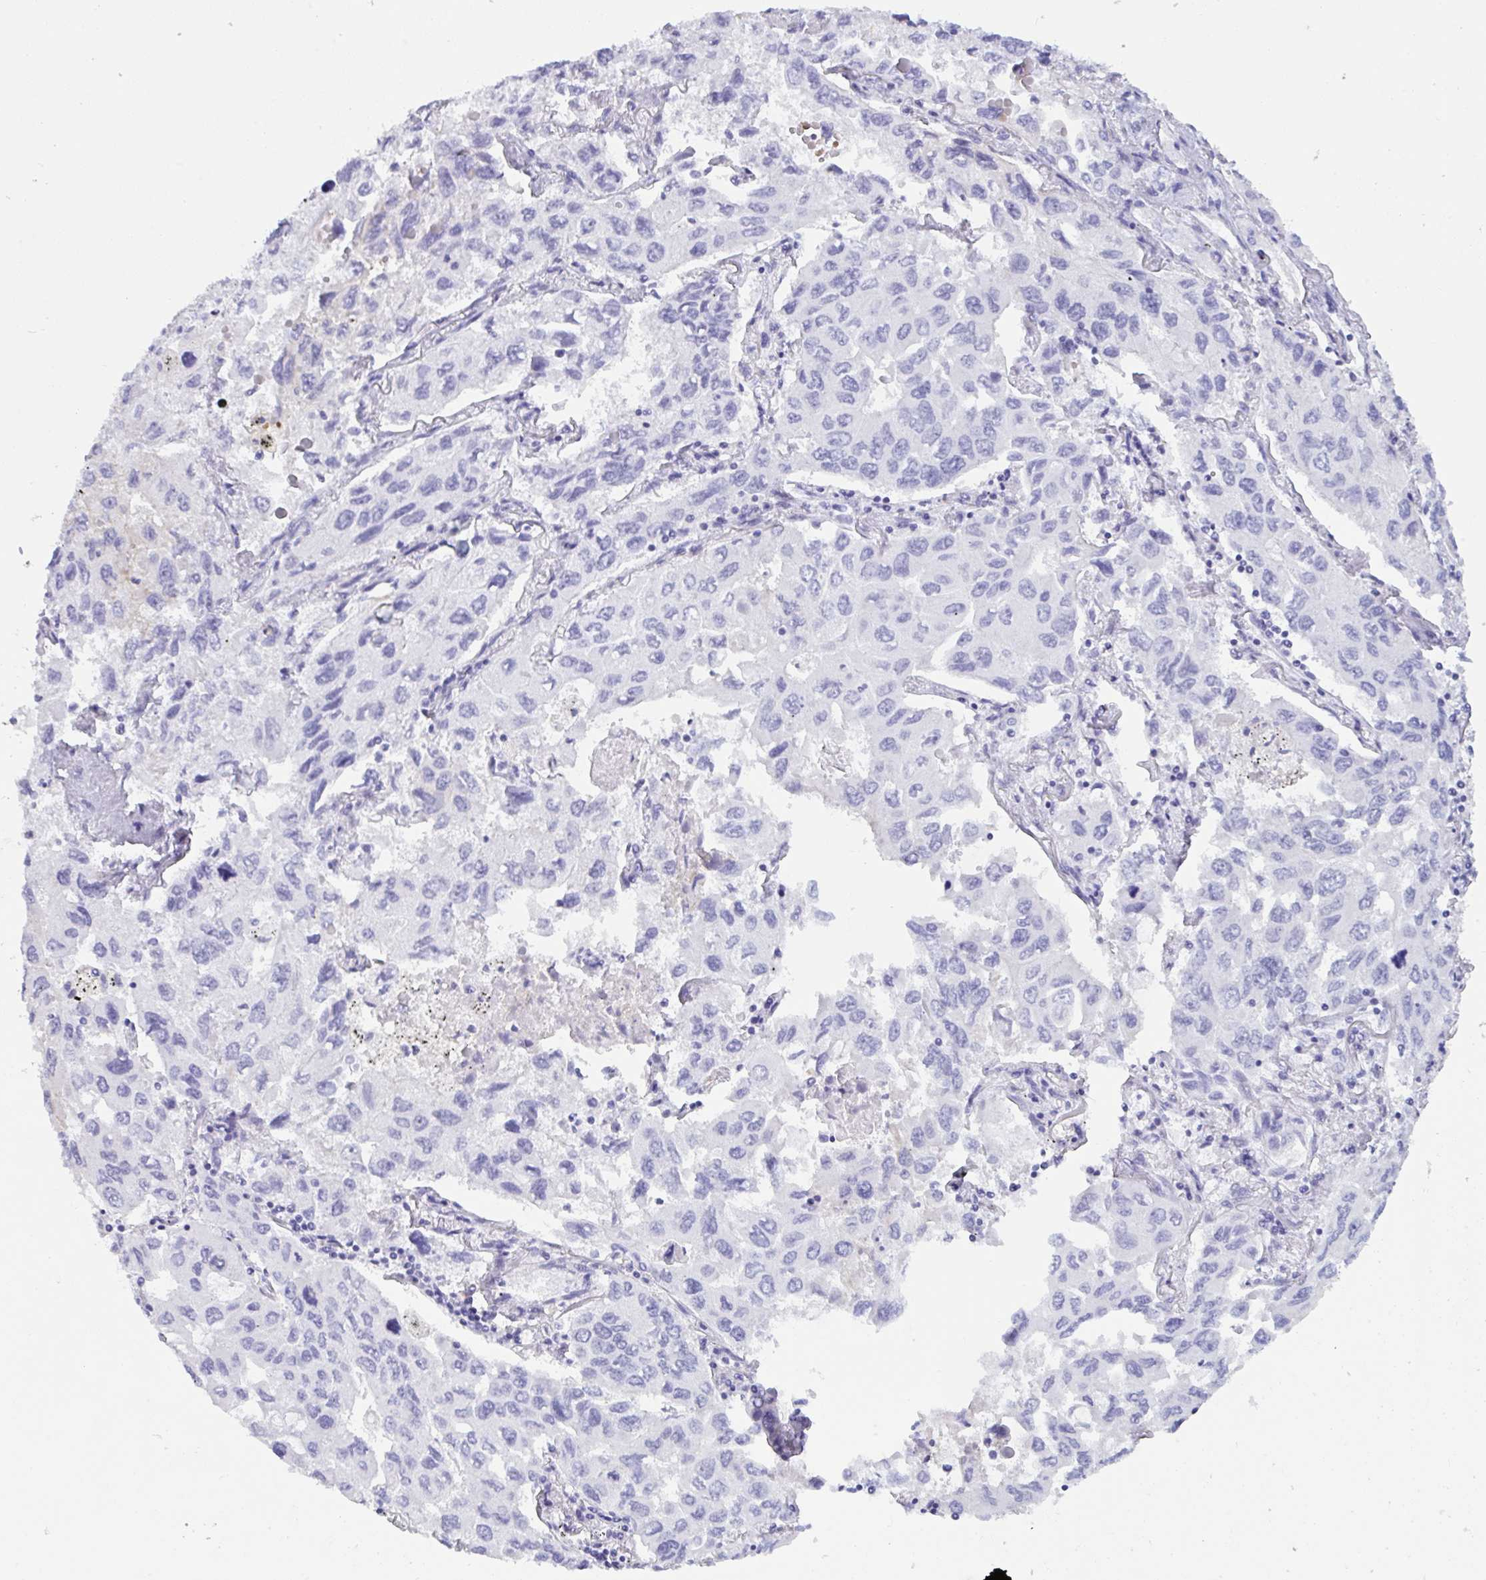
{"staining": {"intensity": "negative", "quantity": "none", "location": "none"}, "tissue": "lung cancer", "cell_type": "Tumor cells", "image_type": "cancer", "snomed": [{"axis": "morphology", "description": "Adenocarcinoma, NOS"}, {"axis": "topography", "description": "Lung"}], "caption": "IHC of lung cancer displays no positivity in tumor cells.", "gene": "SLC2A1", "patient": {"sex": "male", "age": 64}}